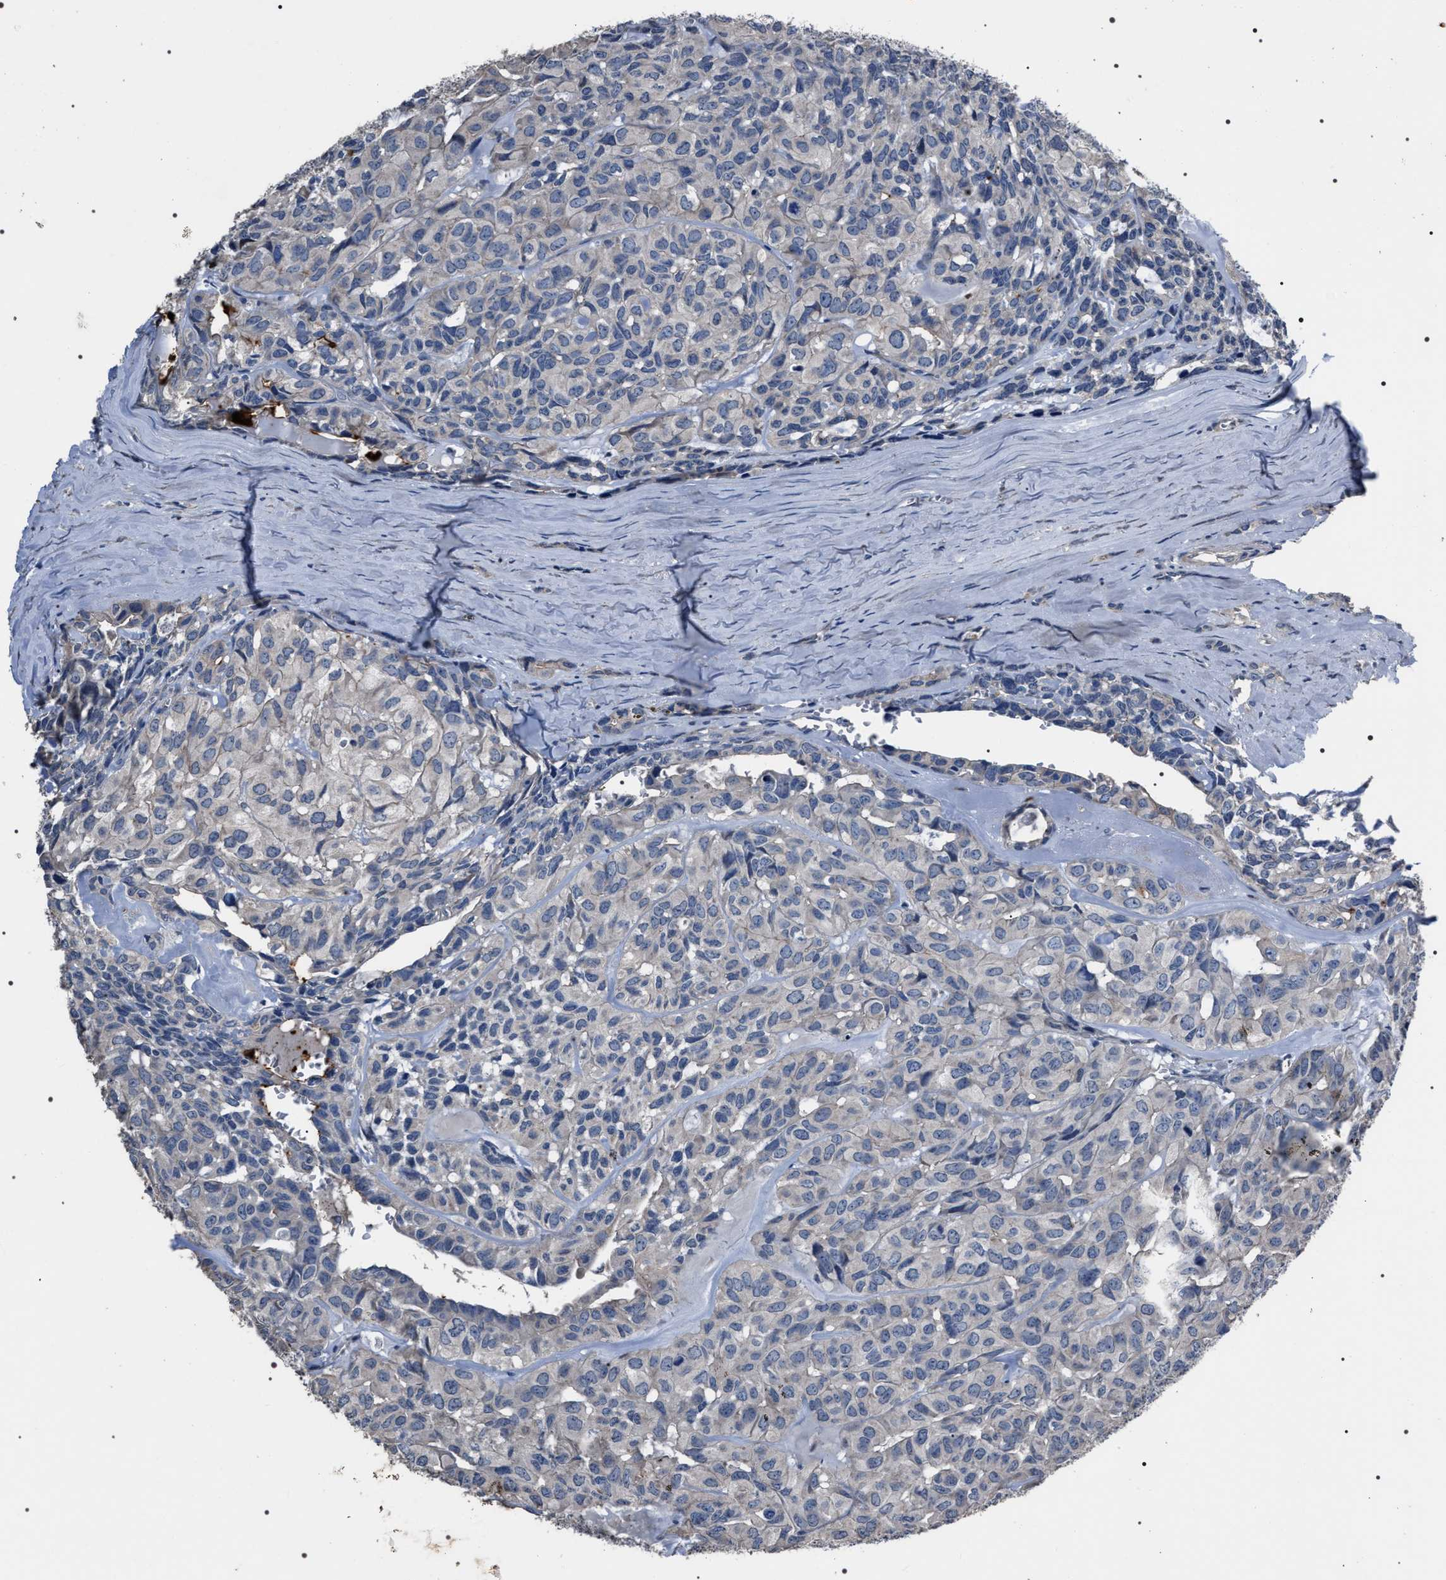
{"staining": {"intensity": "negative", "quantity": "none", "location": "none"}, "tissue": "head and neck cancer", "cell_type": "Tumor cells", "image_type": "cancer", "snomed": [{"axis": "morphology", "description": "Adenocarcinoma, NOS"}, {"axis": "topography", "description": "Salivary gland, NOS"}, {"axis": "topography", "description": "Head-Neck"}], "caption": "A high-resolution photomicrograph shows IHC staining of head and neck cancer, which demonstrates no significant staining in tumor cells.", "gene": "TRIM54", "patient": {"sex": "female", "age": 76}}